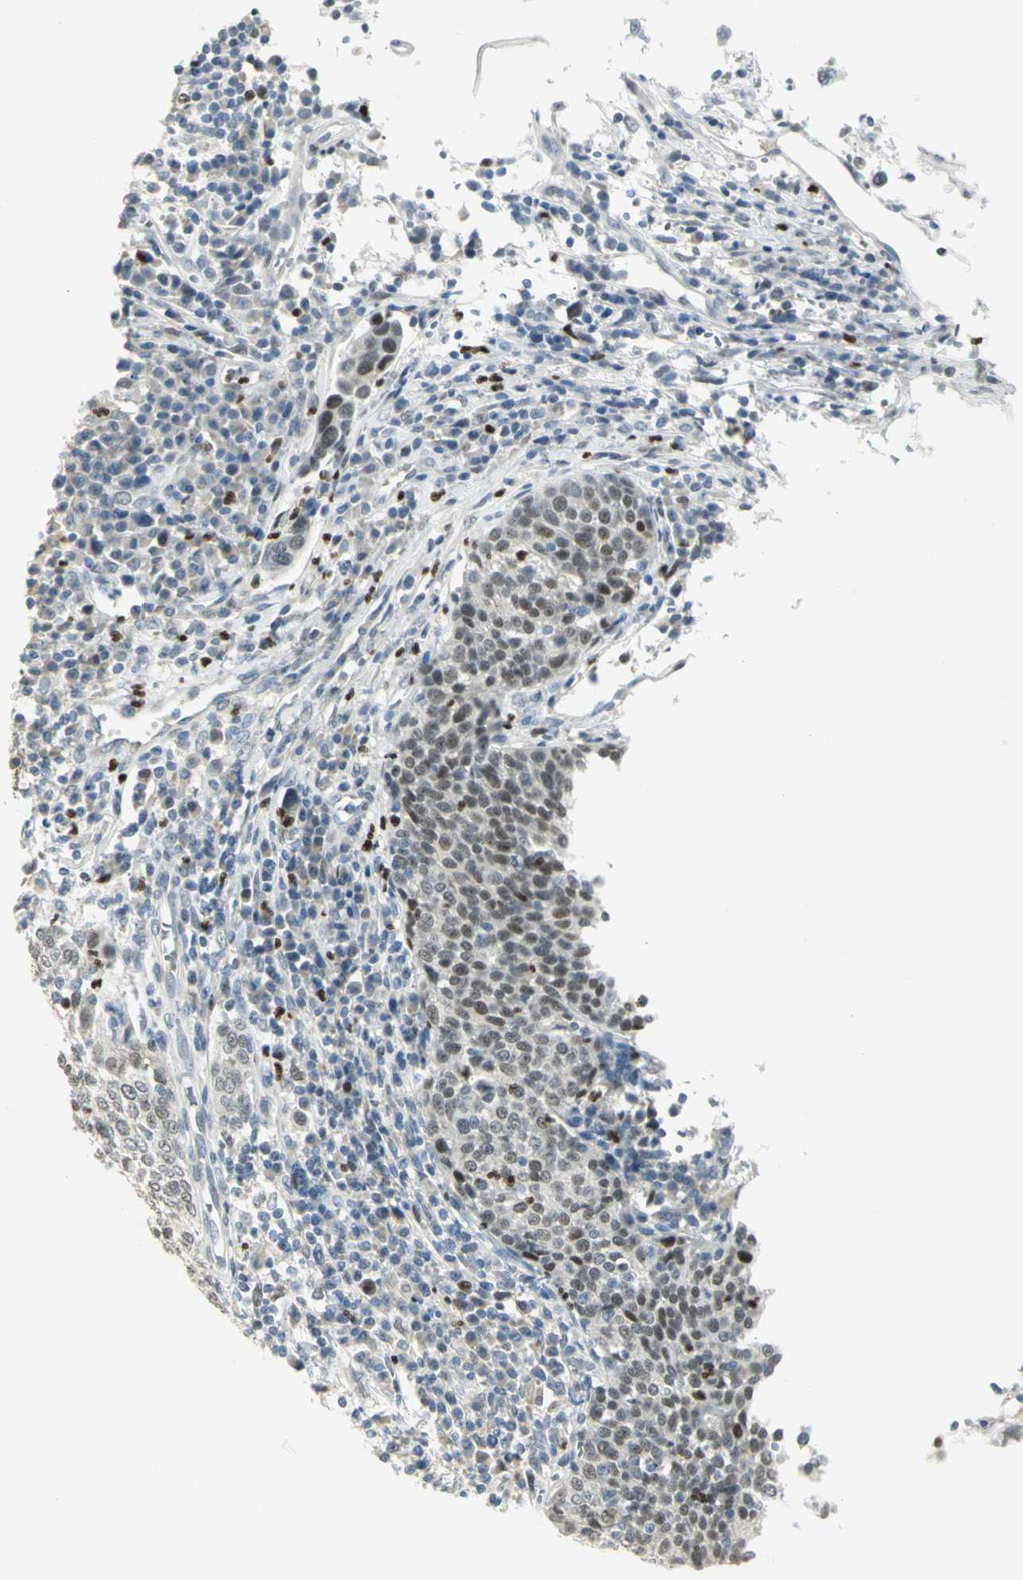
{"staining": {"intensity": "weak", "quantity": ">75%", "location": "nuclear"}, "tissue": "cervical cancer", "cell_type": "Tumor cells", "image_type": "cancer", "snomed": [{"axis": "morphology", "description": "Squamous cell carcinoma, NOS"}, {"axis": "topography", "description": "Cervix"}], "caption": "Tumor cells reveal low levels of weak nuclear positivity in approximately >75% of cells in cervical squamous cell carcinoma.", "gene": "BCL6", "patient": {"sex": "female", "age": 40}}